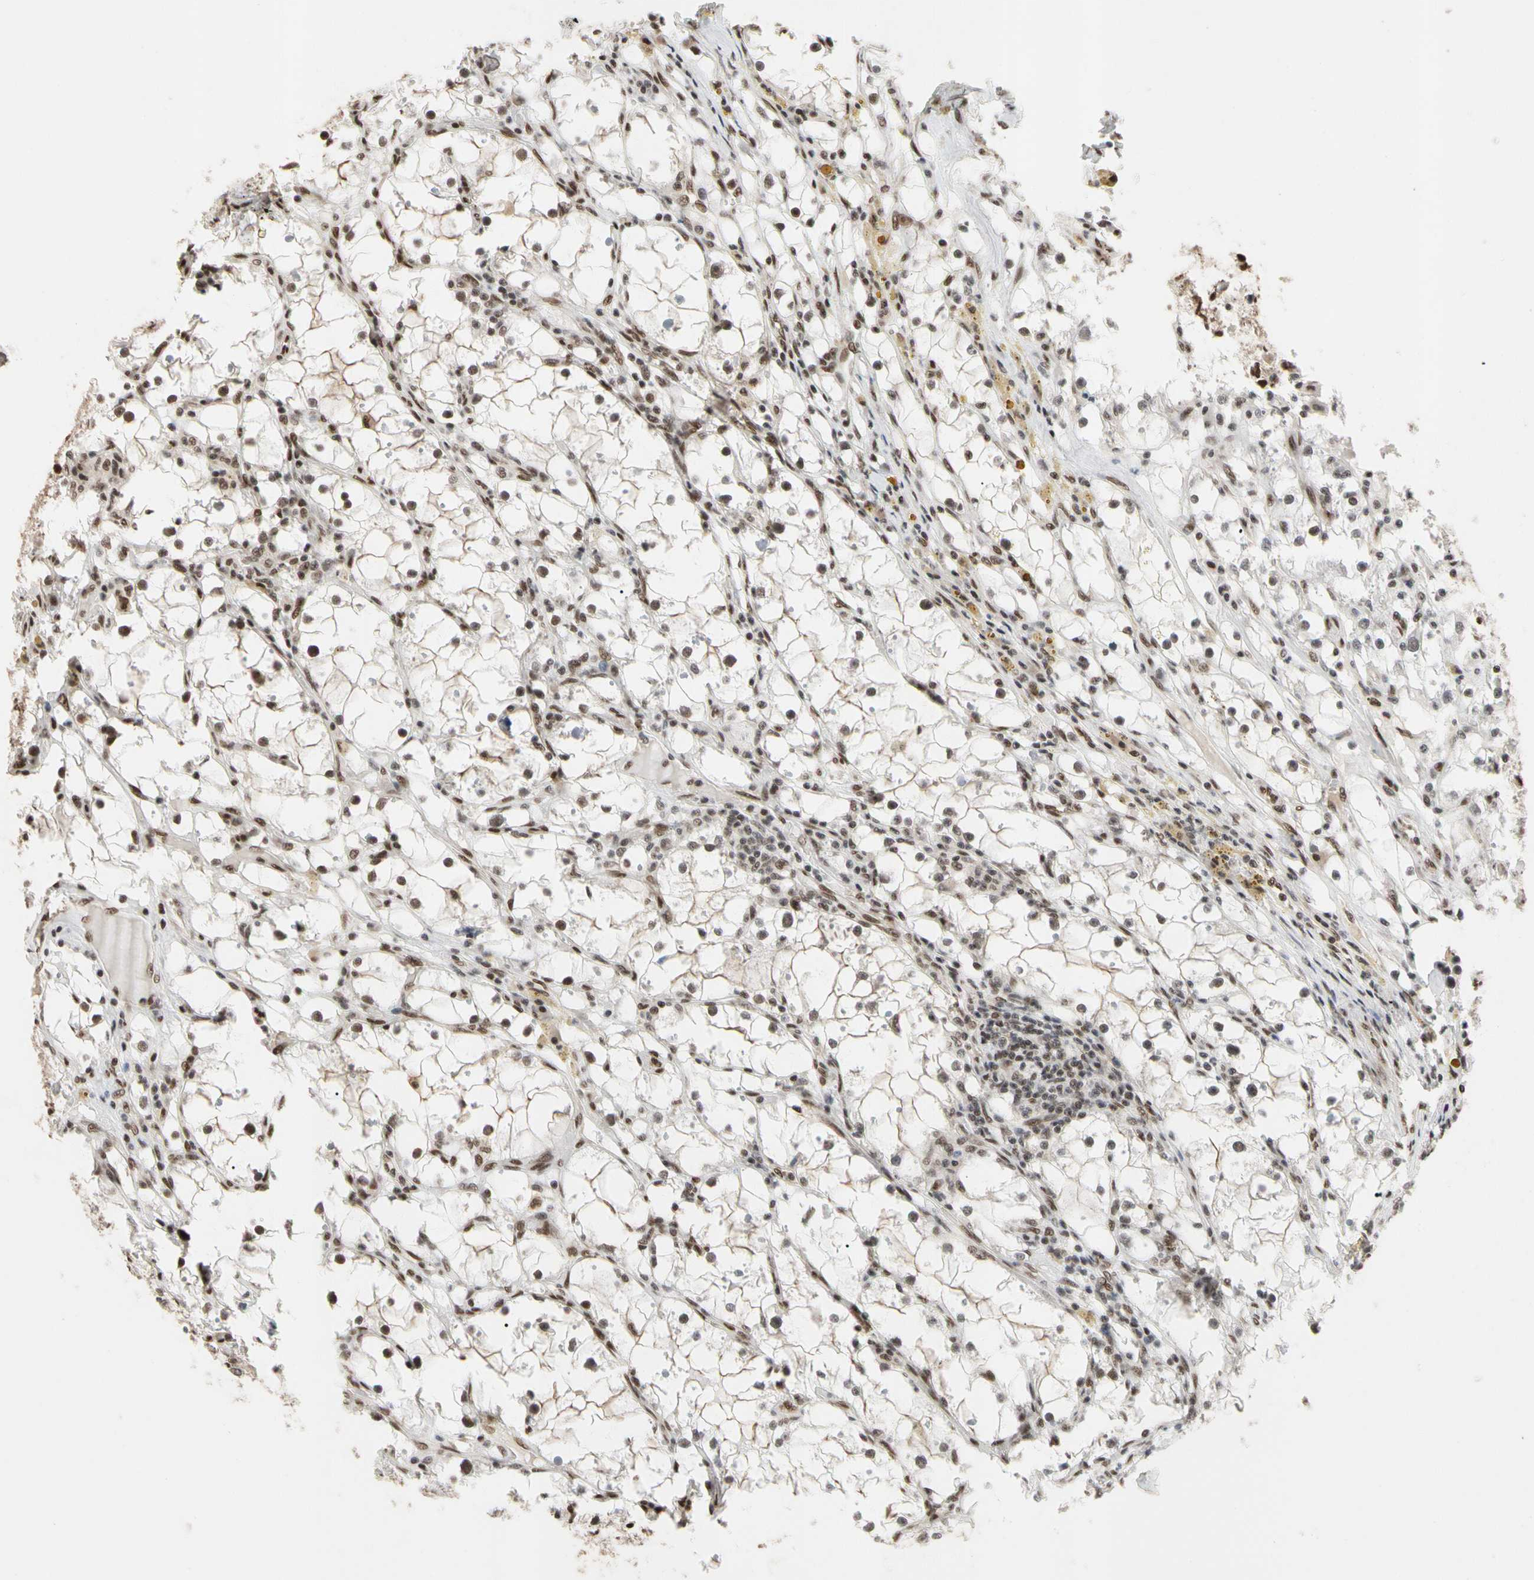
{"staining": {"intensity": "moderate", "quantity": "<25%", "location": "nuclear"}, "tissue": "renal cancer", "cell_type": "Tumor cells", "image_type": "cancer", "snomed": [{"axis": "morphology", "description": "Adenocarcinoma, NOS"}, {"axis": "topography", "description": "Kidney"}], "caption": "High-power microscopy captured an immunohistochemistry micrograph of renal cancer (adenocarcinoma), revealing moderate nuclear positivity in about <25% of tumor cells.", "gene": "FAM98B", "patient": {"sex": "male", "age": 56}}